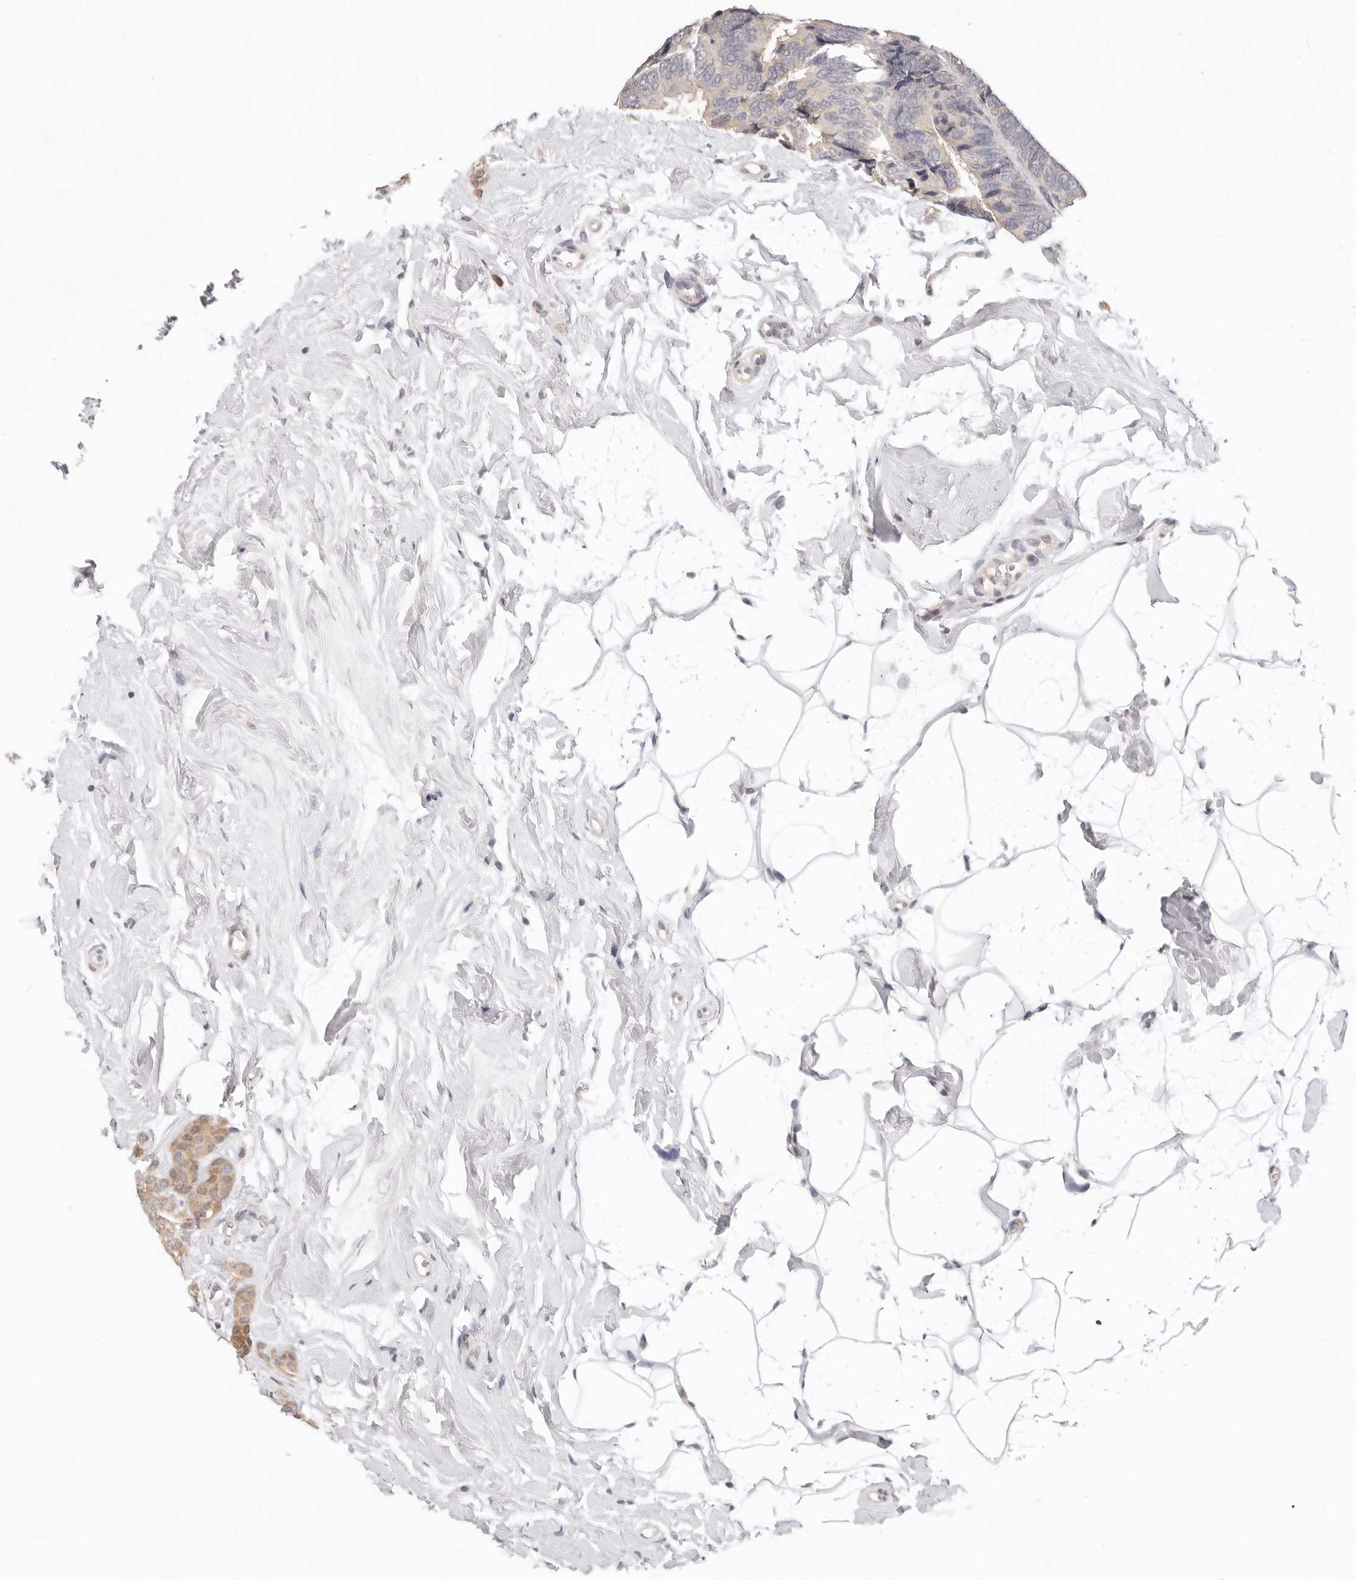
{"staining": {"intensity": "moderate", "quantity": ">75%", "location": "cytoplasmic/membranous"}, "tissue": "breast cancer", "cell_type": "Tumor cells", "image_type": "cancer", "snomed": [{"axis": "morphology", "description": "Lobular carcinoma, in situ"}, {"axis": "morphology", "description": "Lobular carcinoma"}, {"axis": "topography", "description": "Breast"}], "caption": "Immunohistochemical staining of lobular carcinoma (breast) exhibits medium levels of moderate cytoplasmic/membranous positivity in about >75% of tumor cells. (Stains: DAB (3,3'-diaminobenzidine) in brown, nuclei in blue, Microscopy: brightfield microscopy at high magnification).", "gene": "GGPS1", "patient": {"sex": "female", "age": 41}}